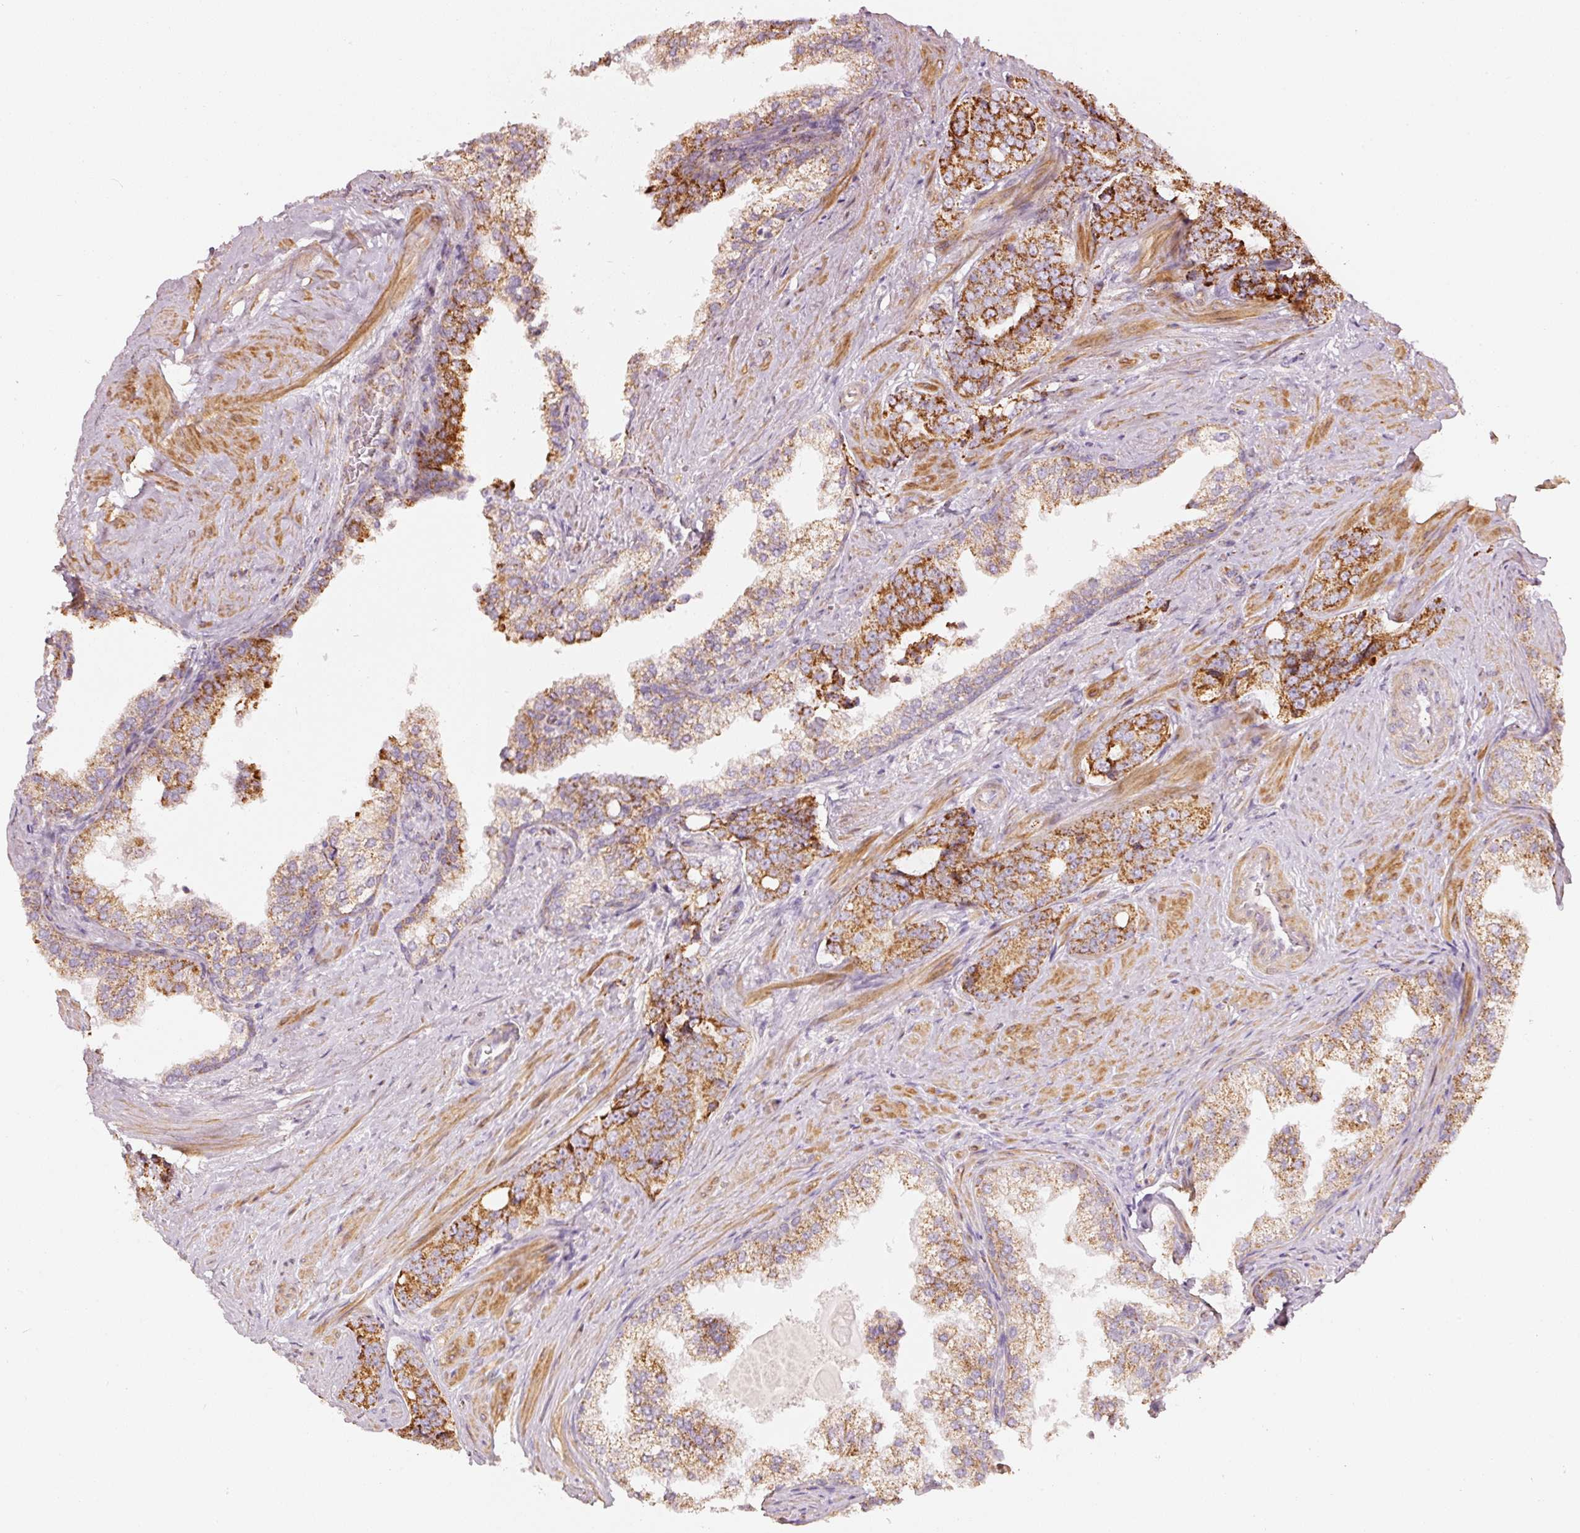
{"staining": {"intensity": "strong", "quantity": ">75%", "location": "cytoplasmic/membranous"}, "tissue": "prostate cancer", "cell_type": "Tumor cells", "image_type": "cancer", "snomed": [{"axis": "morphology", "description": "Adenocarcinoma, High grade"}, {"axis": "topography", "description": "Prostate"}], "caption": "A brown stain labels strong cytoplasmic/membranous staining of a protein in human prostate high-grade adenocarcinoma tumor cells.", "gene": "C17orf98", "patient": {"sex": "male", "age": 67}}